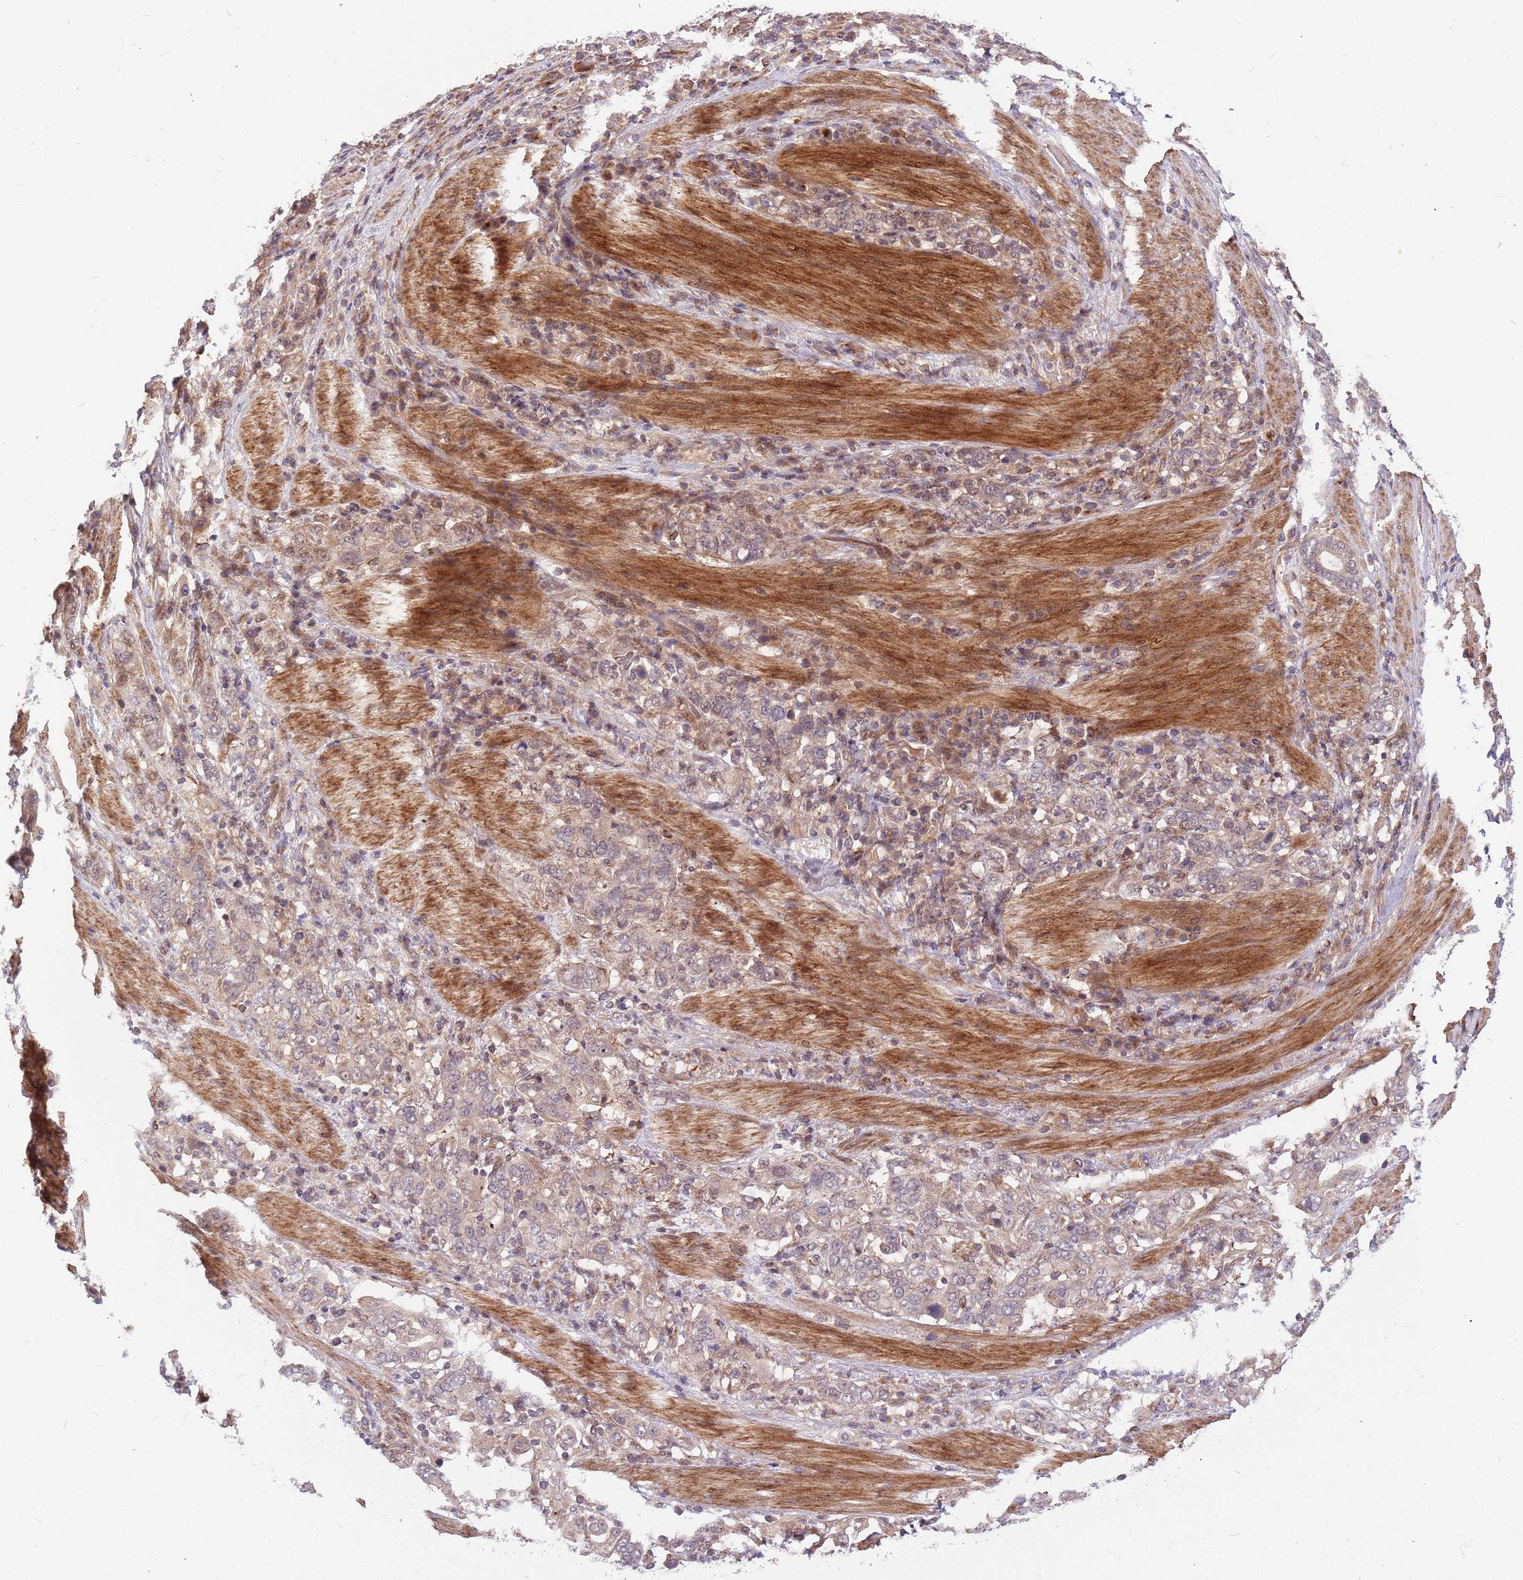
{"staining": {"intensity": "moderate", "quantity": "<25%", "location": "cytoplasmic/membranous"}, "tissue": "stomach cancer", "cell_type": "Tumor cells", "image_type": "cancer", "snomed": [{"axis": "morphology", "description": "Adenocarcinoma, NOS"}, {"axis": "topography", "description": "Stomach, upper"}, {"axis": "topography", "description": "Stomach"}], "caption": "A histopathology image showing moderate cytoplasmic/membranous positivity in about <25% of tumor cells in stomach adenocarcinoma, as visualized by brown immunohistochemical staining.", "gene": "HAUS3", "patient": {"sex": "male", "age": 62}}